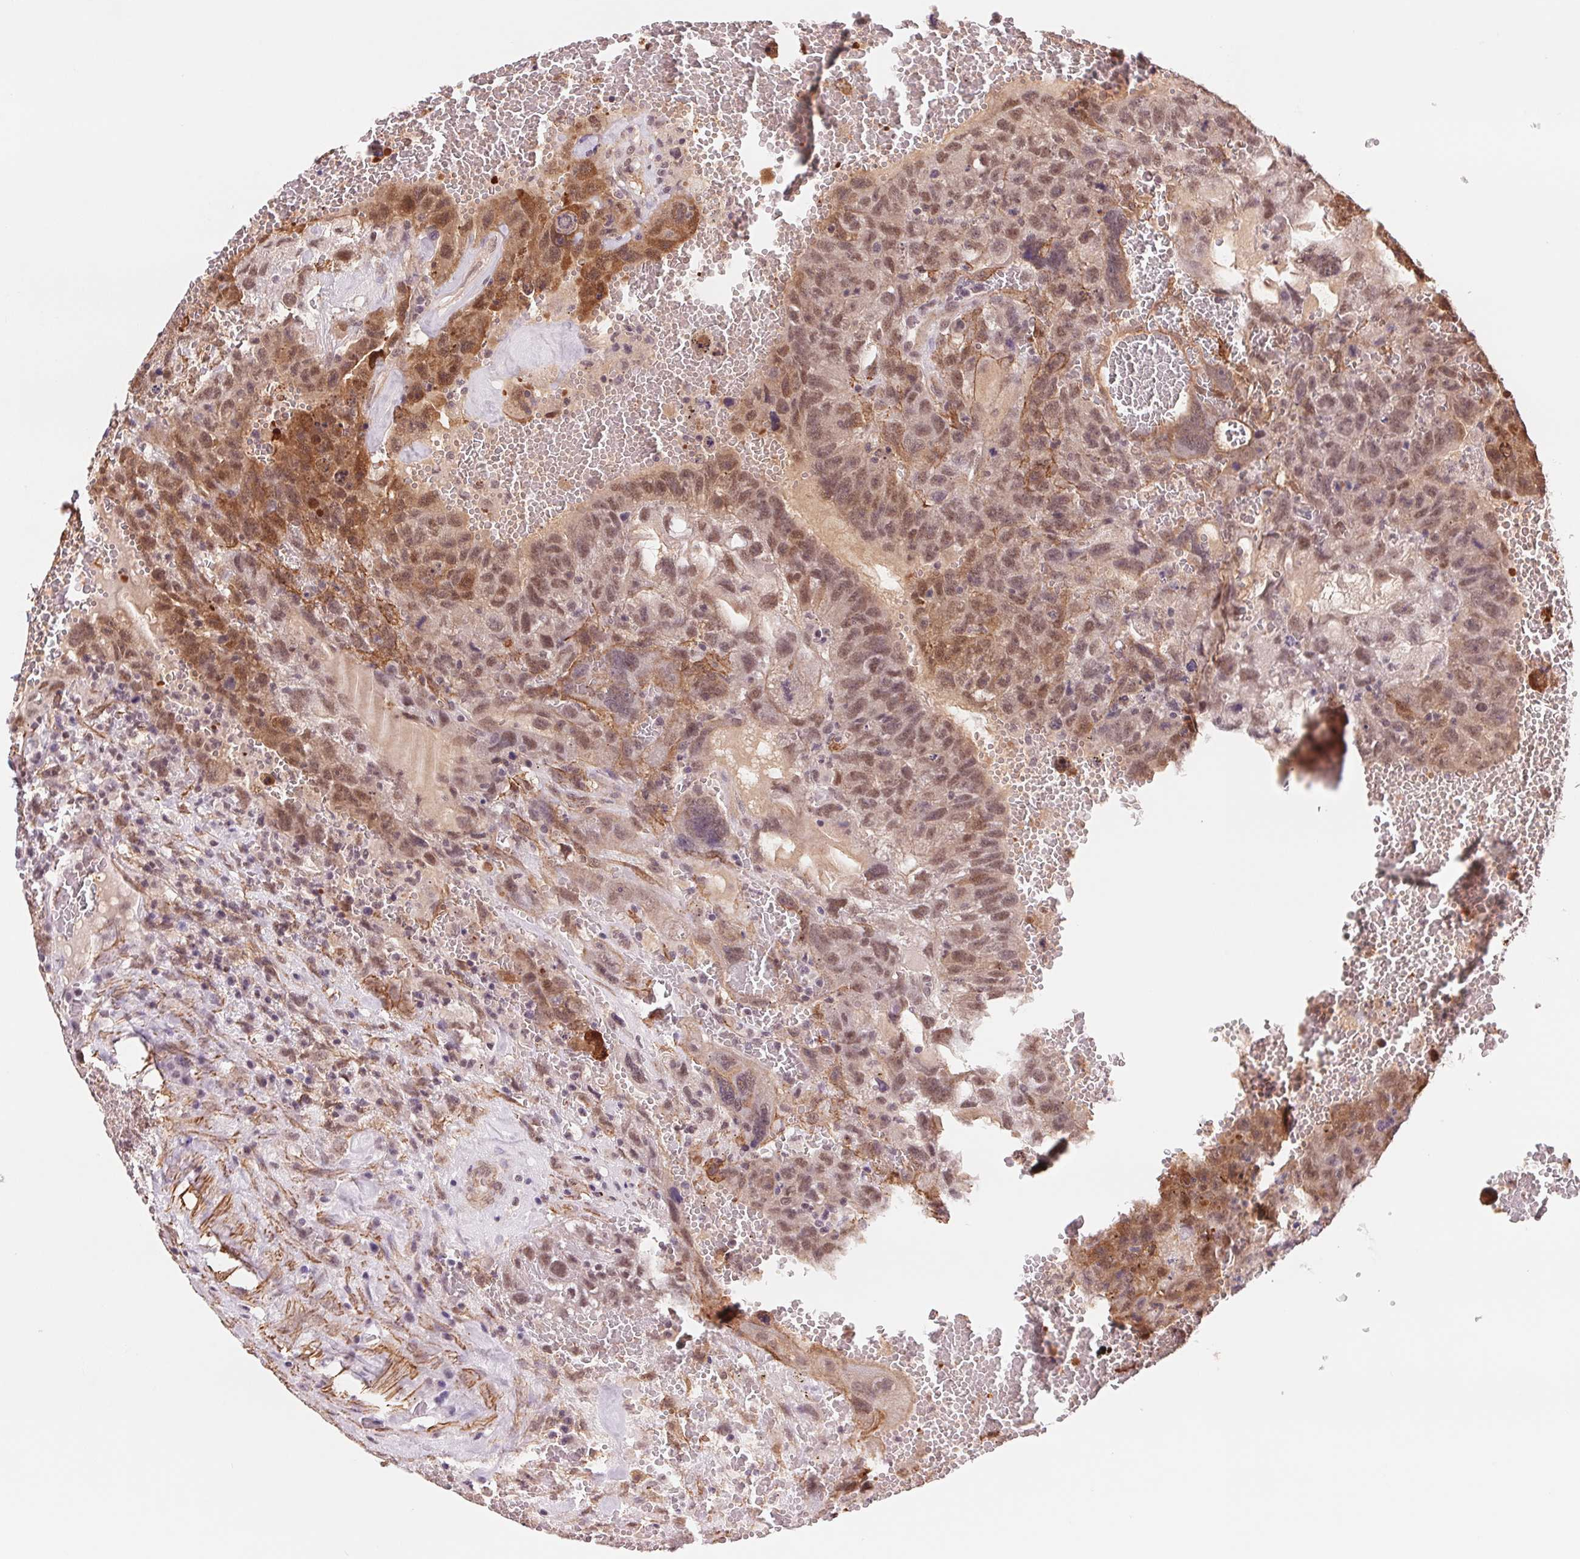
{"staining": {"intensity": "moderate", "quantity": ">75%", "location": "cytoplasmic/membranous,nuclear"}, "tissue": "testis cancer", "cell_type": "Tumor cells", "image_type": "cancer", "snomed": [{"axis": "morphology", "description": "Carcinoma, Embryonal, NOS"}, {"axis": "topography", "description": "Testis"}], "caption": "Embryonal carcinoma (testis) stained with IHC exhibits moderate cytoplasmic/membranous and nuclear staining in about >75% of tumor cells.", "gene": "BCAT1", "patient": {"sex": "male", "age": 26}}